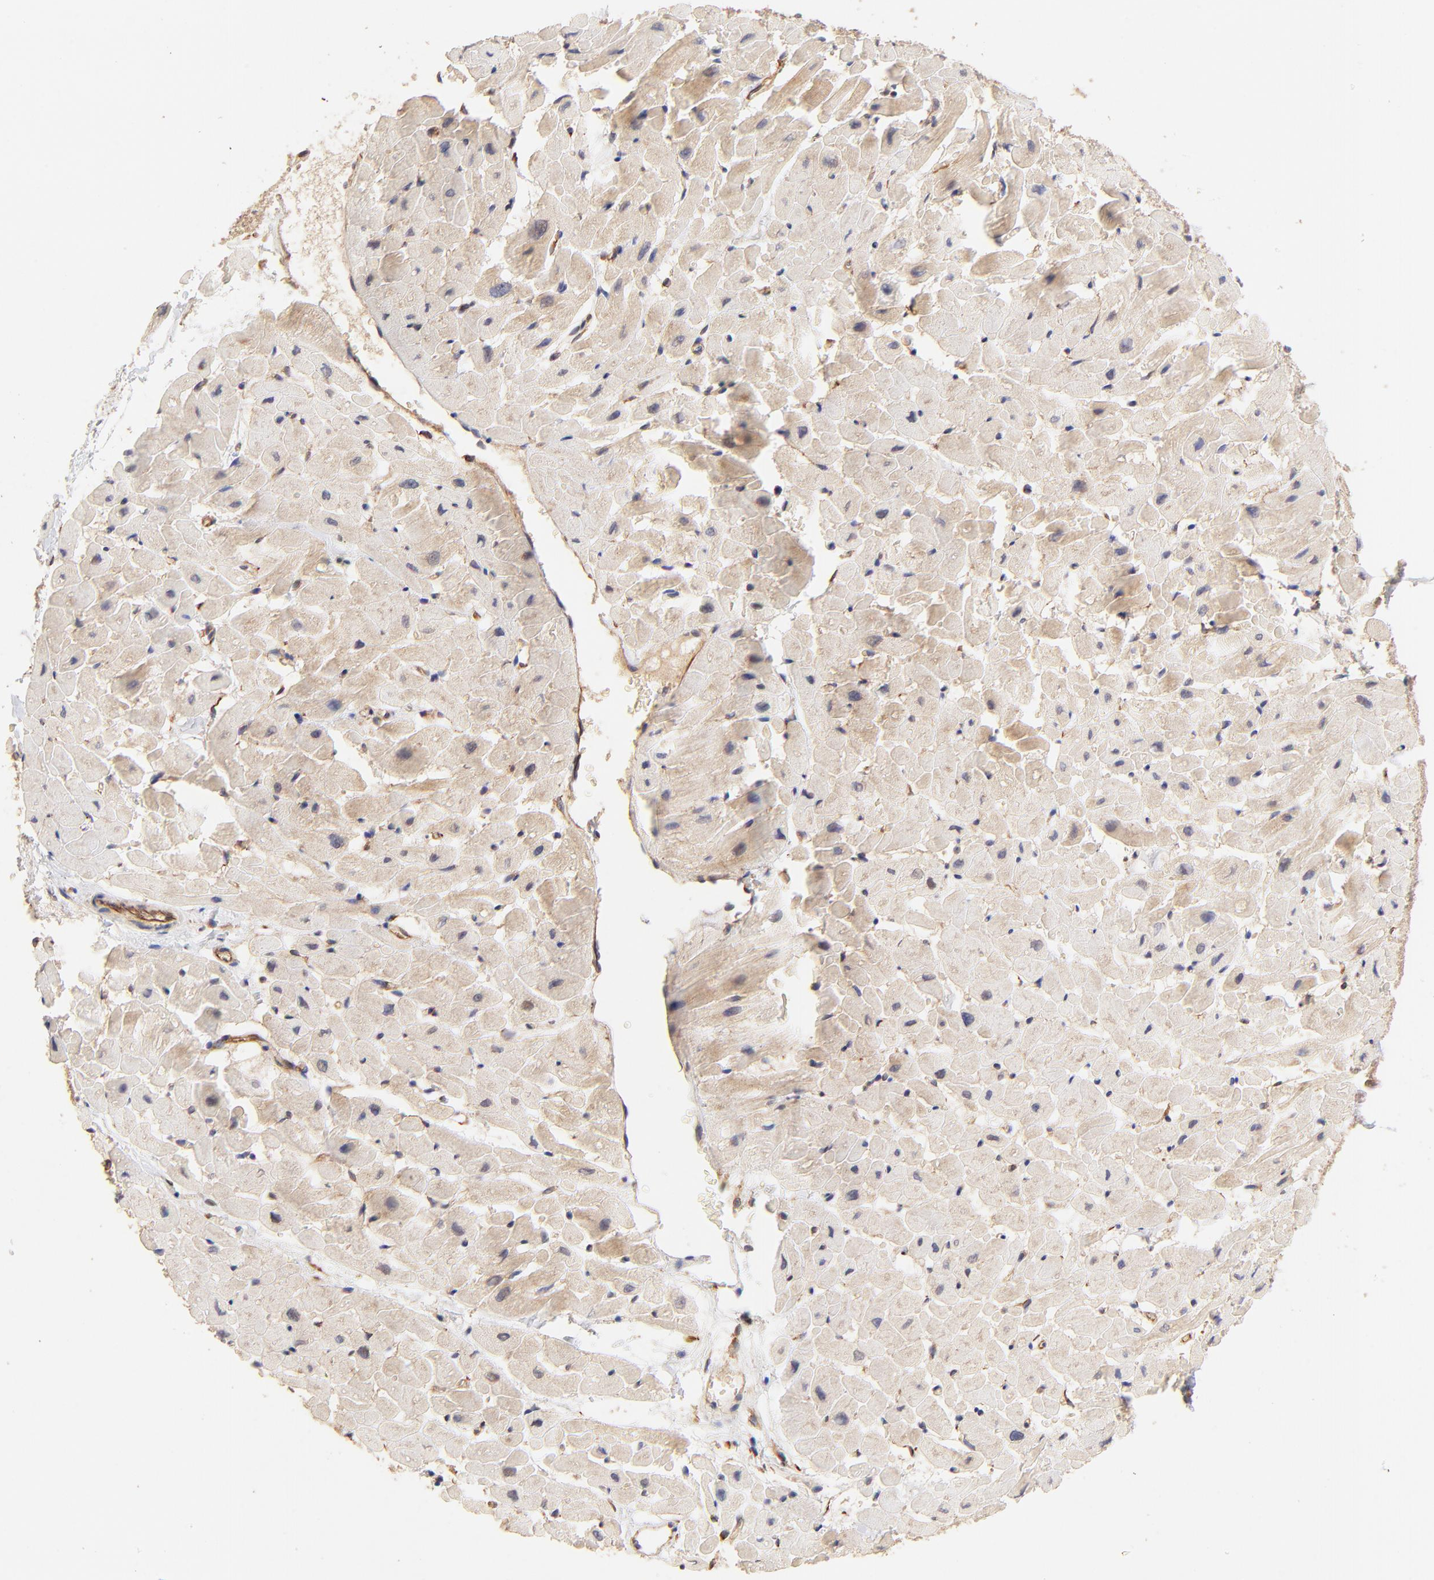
{"staining": {"intensity": "weak", "quantity": ">75%", "location": "cytoplasmic/membranous"}, "tissue": "heart muscle", "cell_type": "Cardiomyocytes", "image_type": "normal", "snomed": [{"axis": "morphology", "description": "Normal tissue, NOS"}, {"axis": "topography", "description": "Heart"}], "caption": "A micrograph of human heart muscle stained for a protein displays weak cytoplasmic/membranous brown staining in cardiomyocytes. Immunohistochemistry stains the protein of interest in brown and the nuclei are stained blue.", "gene": "TNFAIP3", "patient": {"sex": "male", "age": 45}}